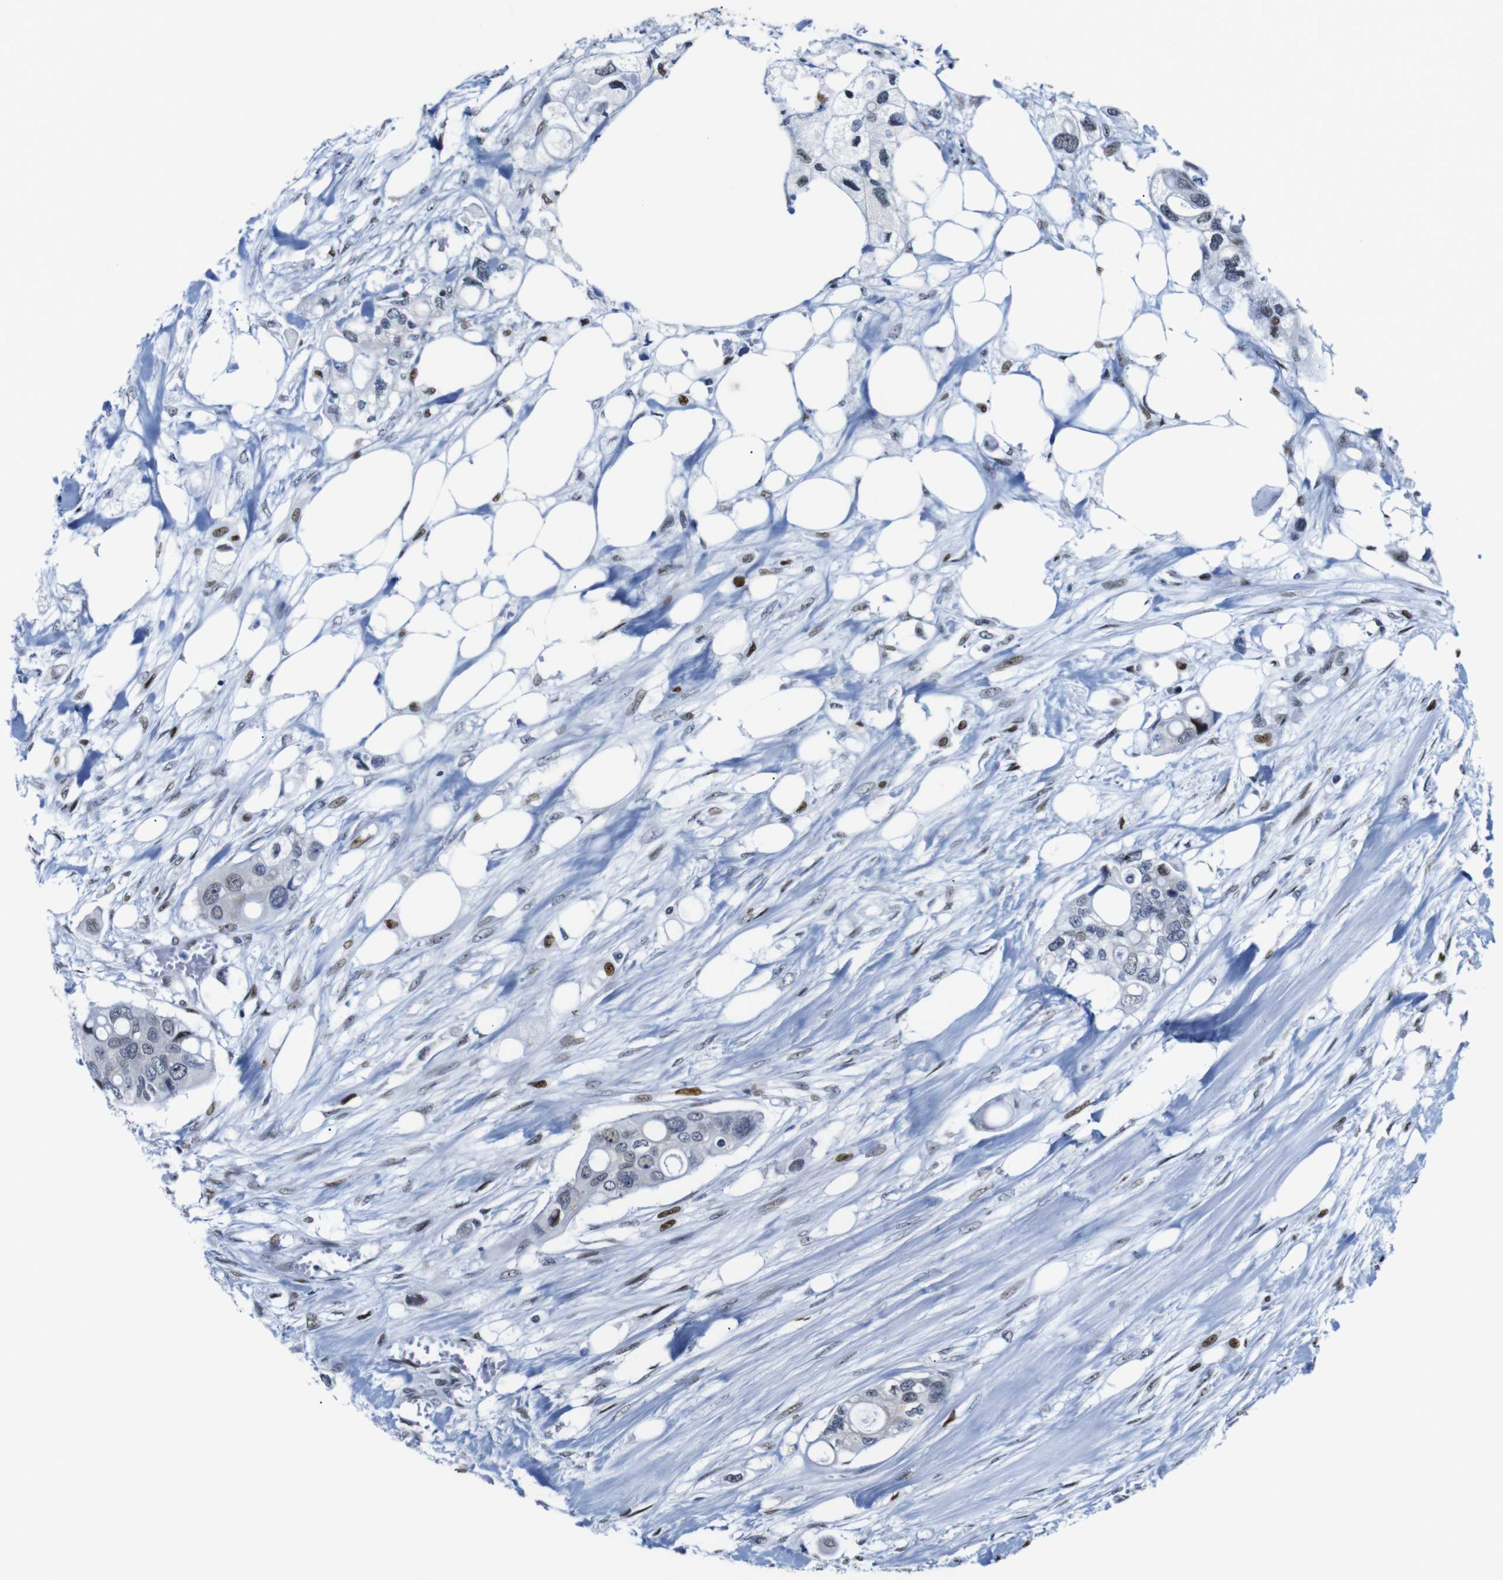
{"staining": {"intensity": "negative", "quantity": "none", "location": "none"}, "tissue": "colorectal cancer", "cell_type": "Tumor cells", "image_type": "cancer", "snomed": [{"axis": "morphology", "description": "Adenocarcinoma, NOS"}, {"axis": "topography", "description": "Colon"}], "caption": "Immunohistochemistry of colorectal adenocarcinoma exhibits no staining in tumor cells.", "gene": "GATA6", "patient": {"sex": "female", "age": 57}}